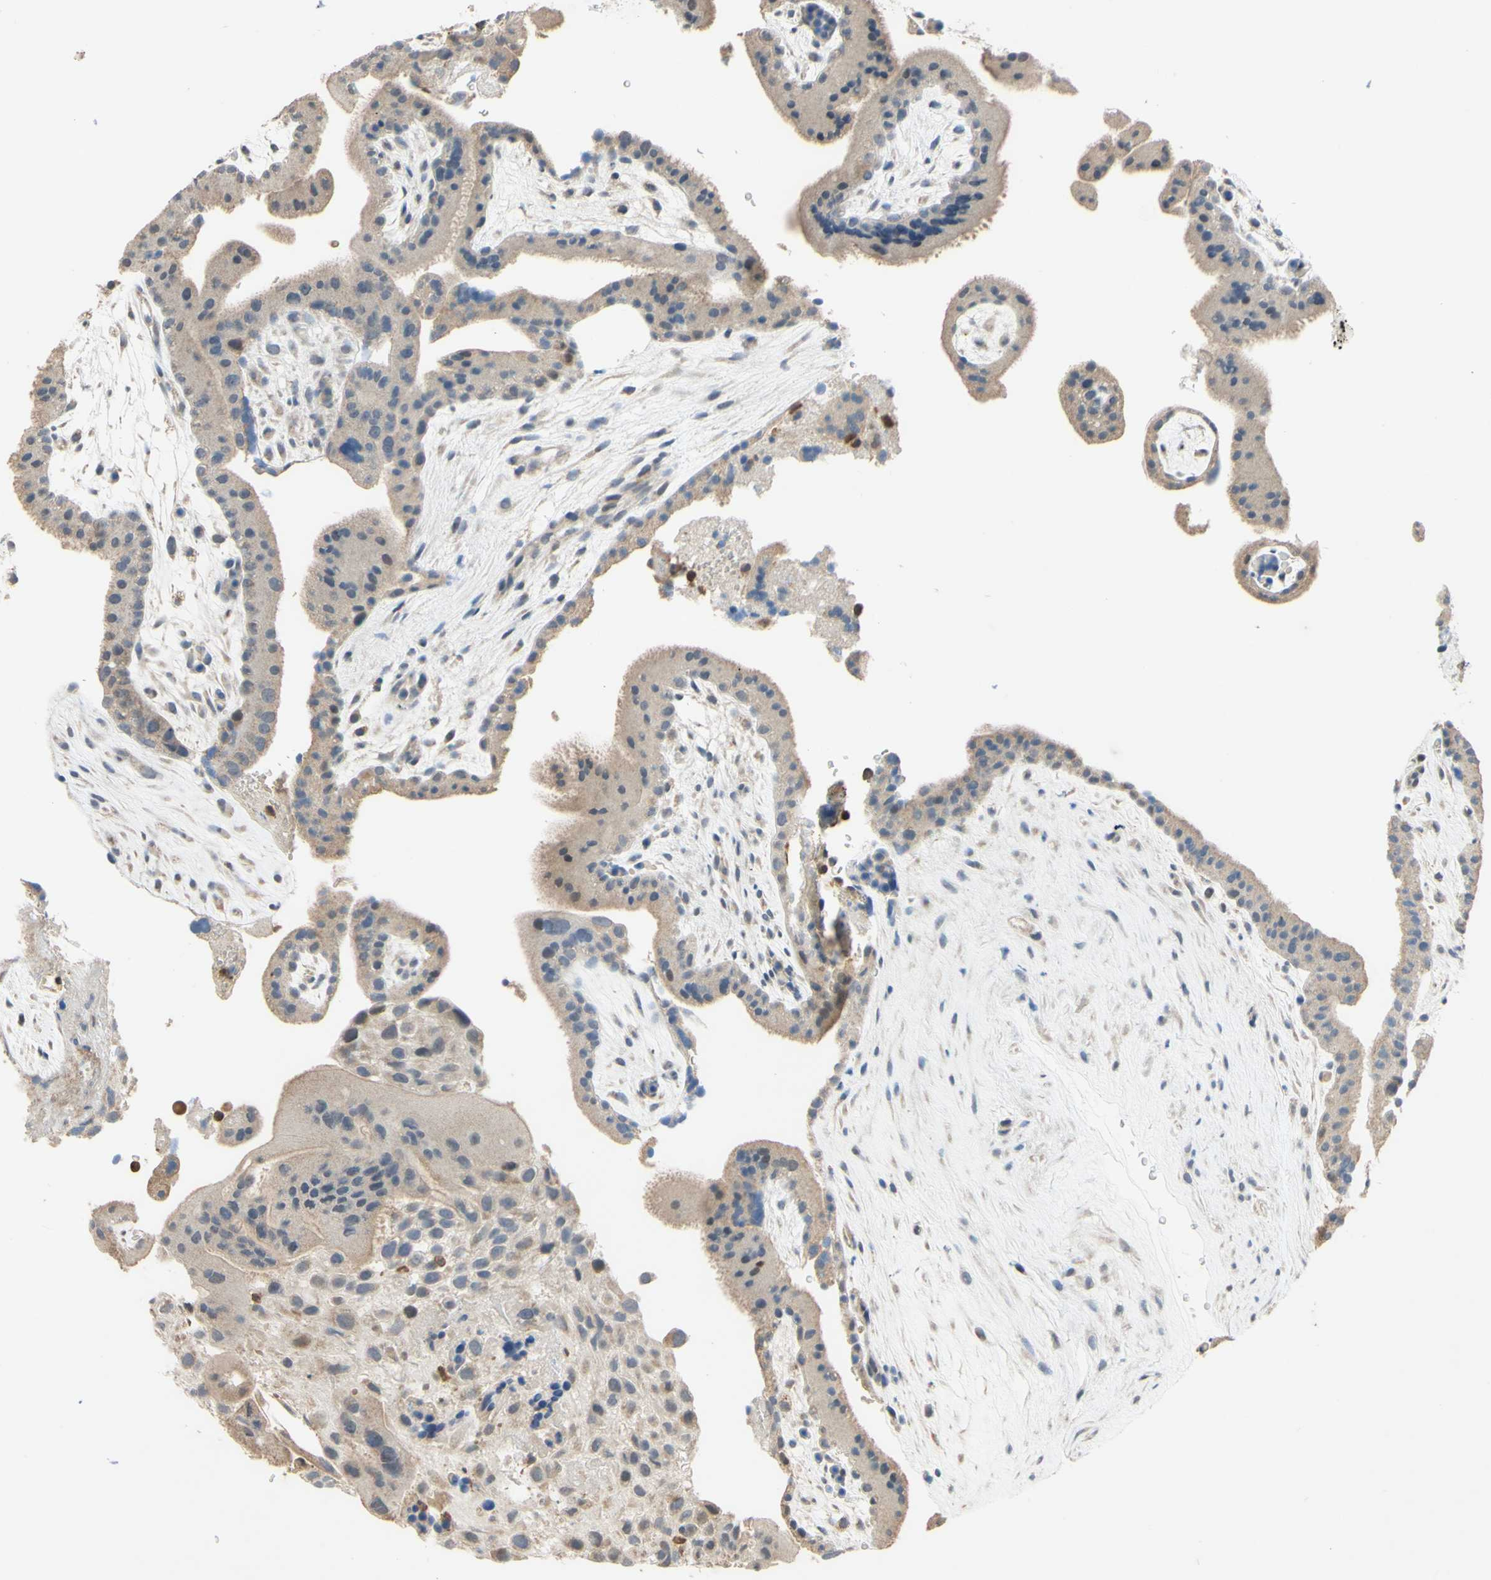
{"staining": {"intensity": "weak", "quantity": ">75%", "location": "cytoplasmic/membranous"}, "tissue": "placenta", "cell_type": "Decidual cells", "image_type": "normal", "snomed": [{"axis": "morphology", "description": "Normal tissue, NOS"}, {"axis": "topography", "description": "Placenta"}], "caption": "Immunohistochemical staining of unremarkable human placenta displays >75% levels of weak cytoplasmic/membranous protein expression in approximately >75% of decidual cells.", "gene": "GATA1", "patient": {"sex": "female", "age": 19}}